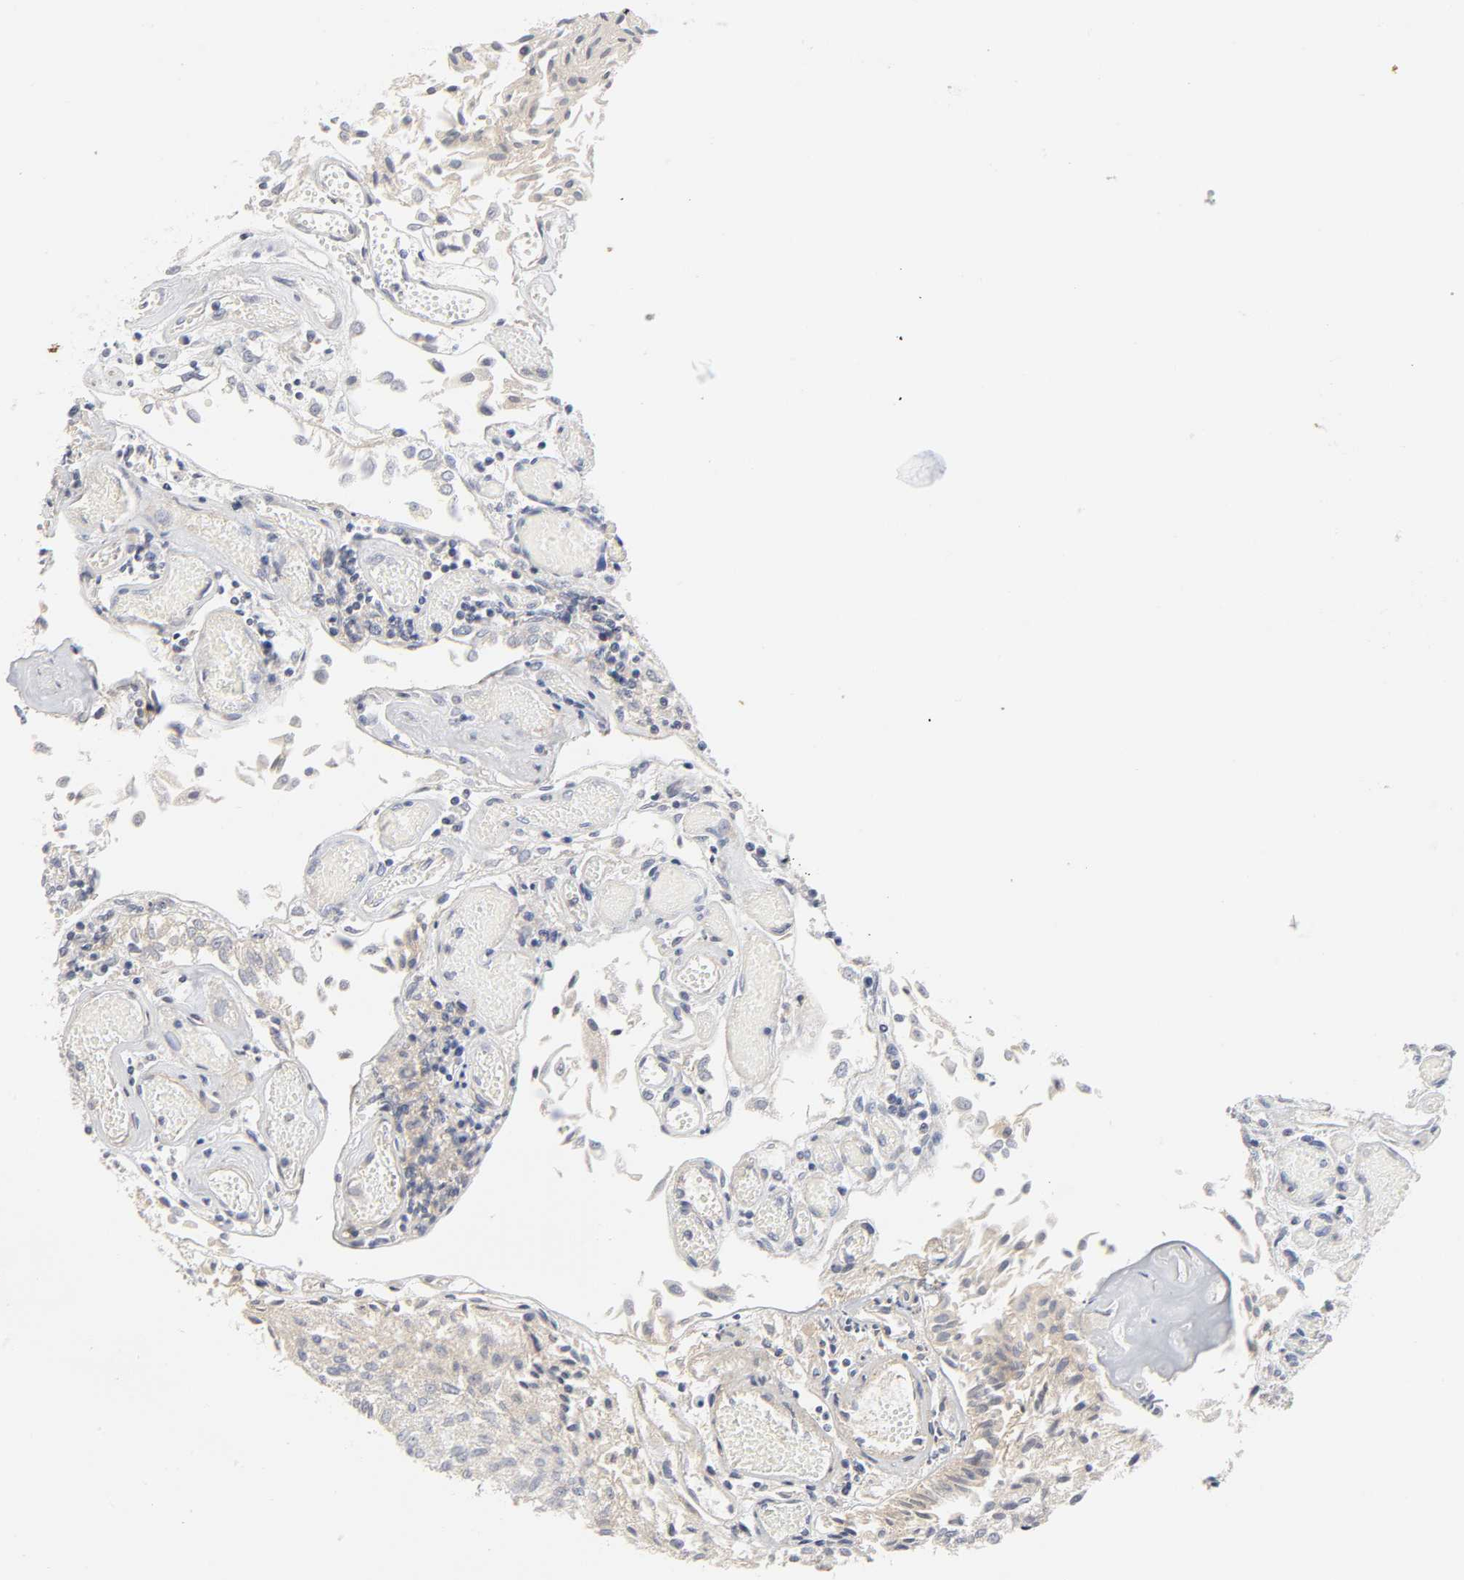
{"staining": {"intensity": "negative", "quantity": "none", "location": "none"}, "tissue": "urothelial cancer", "cell_type": "Tumor cells", "image_type": "cancer", "snomed": [{"axis": "morphology", "description": "Urothelial carcinoma, Low grade"}, {"axis": "topography", "description": "Urinary bladder"}], "caption": "Immunohistochemistry of urothelial cancer displays no expression in tumor cells.", "gene": "ROCK1", "patient": {"sex": "male", "age": 86}}